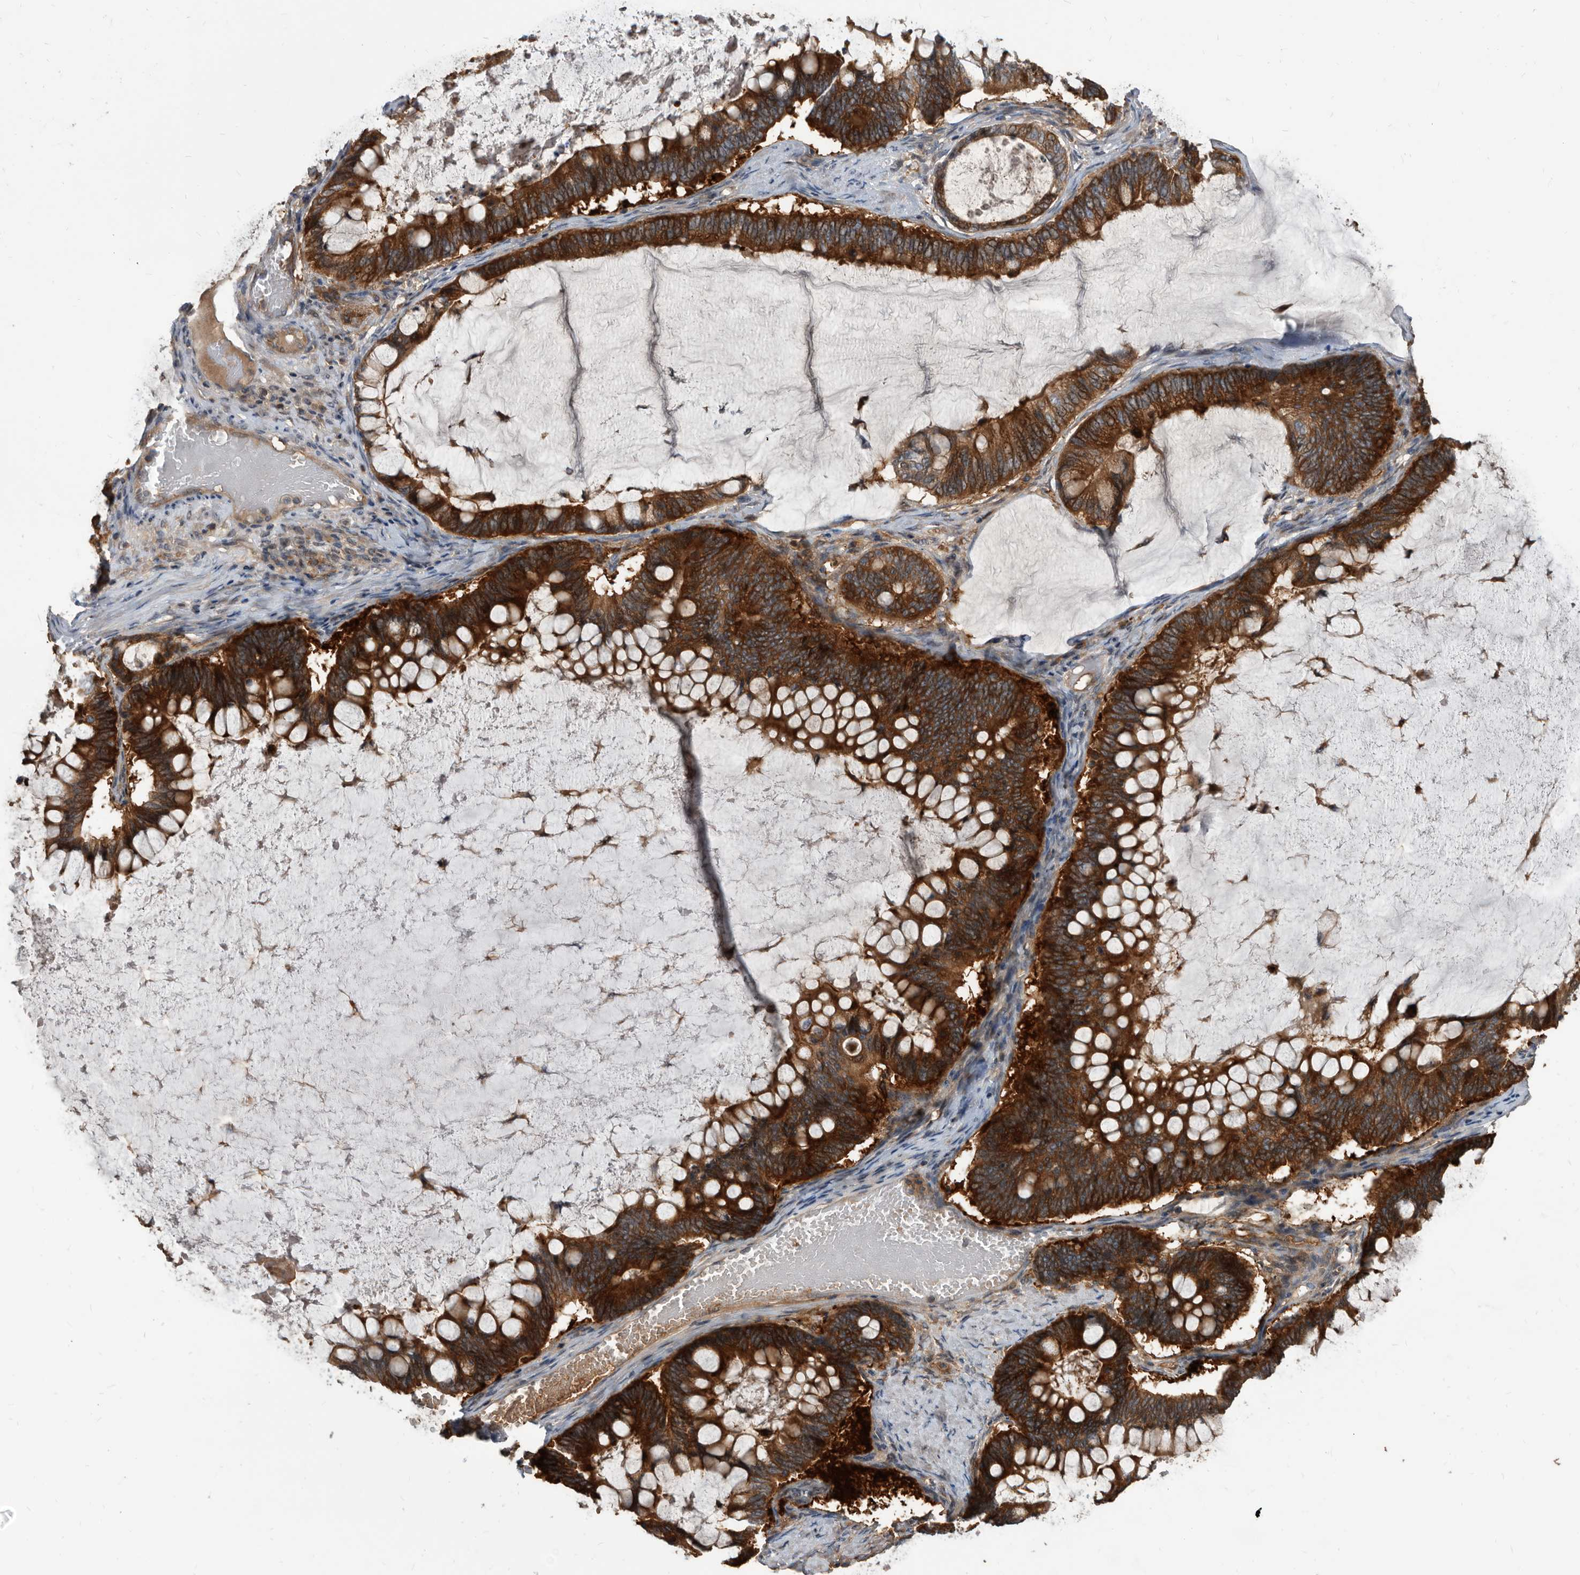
{"staining": {"intensity": "strong", "quantity": ">75%", "location": "cytoplasmic/membranous"}, "tissue": "ovarian cancer", "cell_type": "Tumor cells", "image_type": "cancer", "snomed": [{"axis": "morphology", "description": "Cystadenocarcinoma, mucinous, NOS"}, {"axis": "topography", "description": "Ovary"}], "caption": "Human mucinous cystadenocarcinoma (ovarian) stained with a brown dye displays strong cytoplasmic/membranous positive staining in approximately >75% of tumor cells.", "gene": "APEH", "patient": {"sex": "female", "age": 61}}